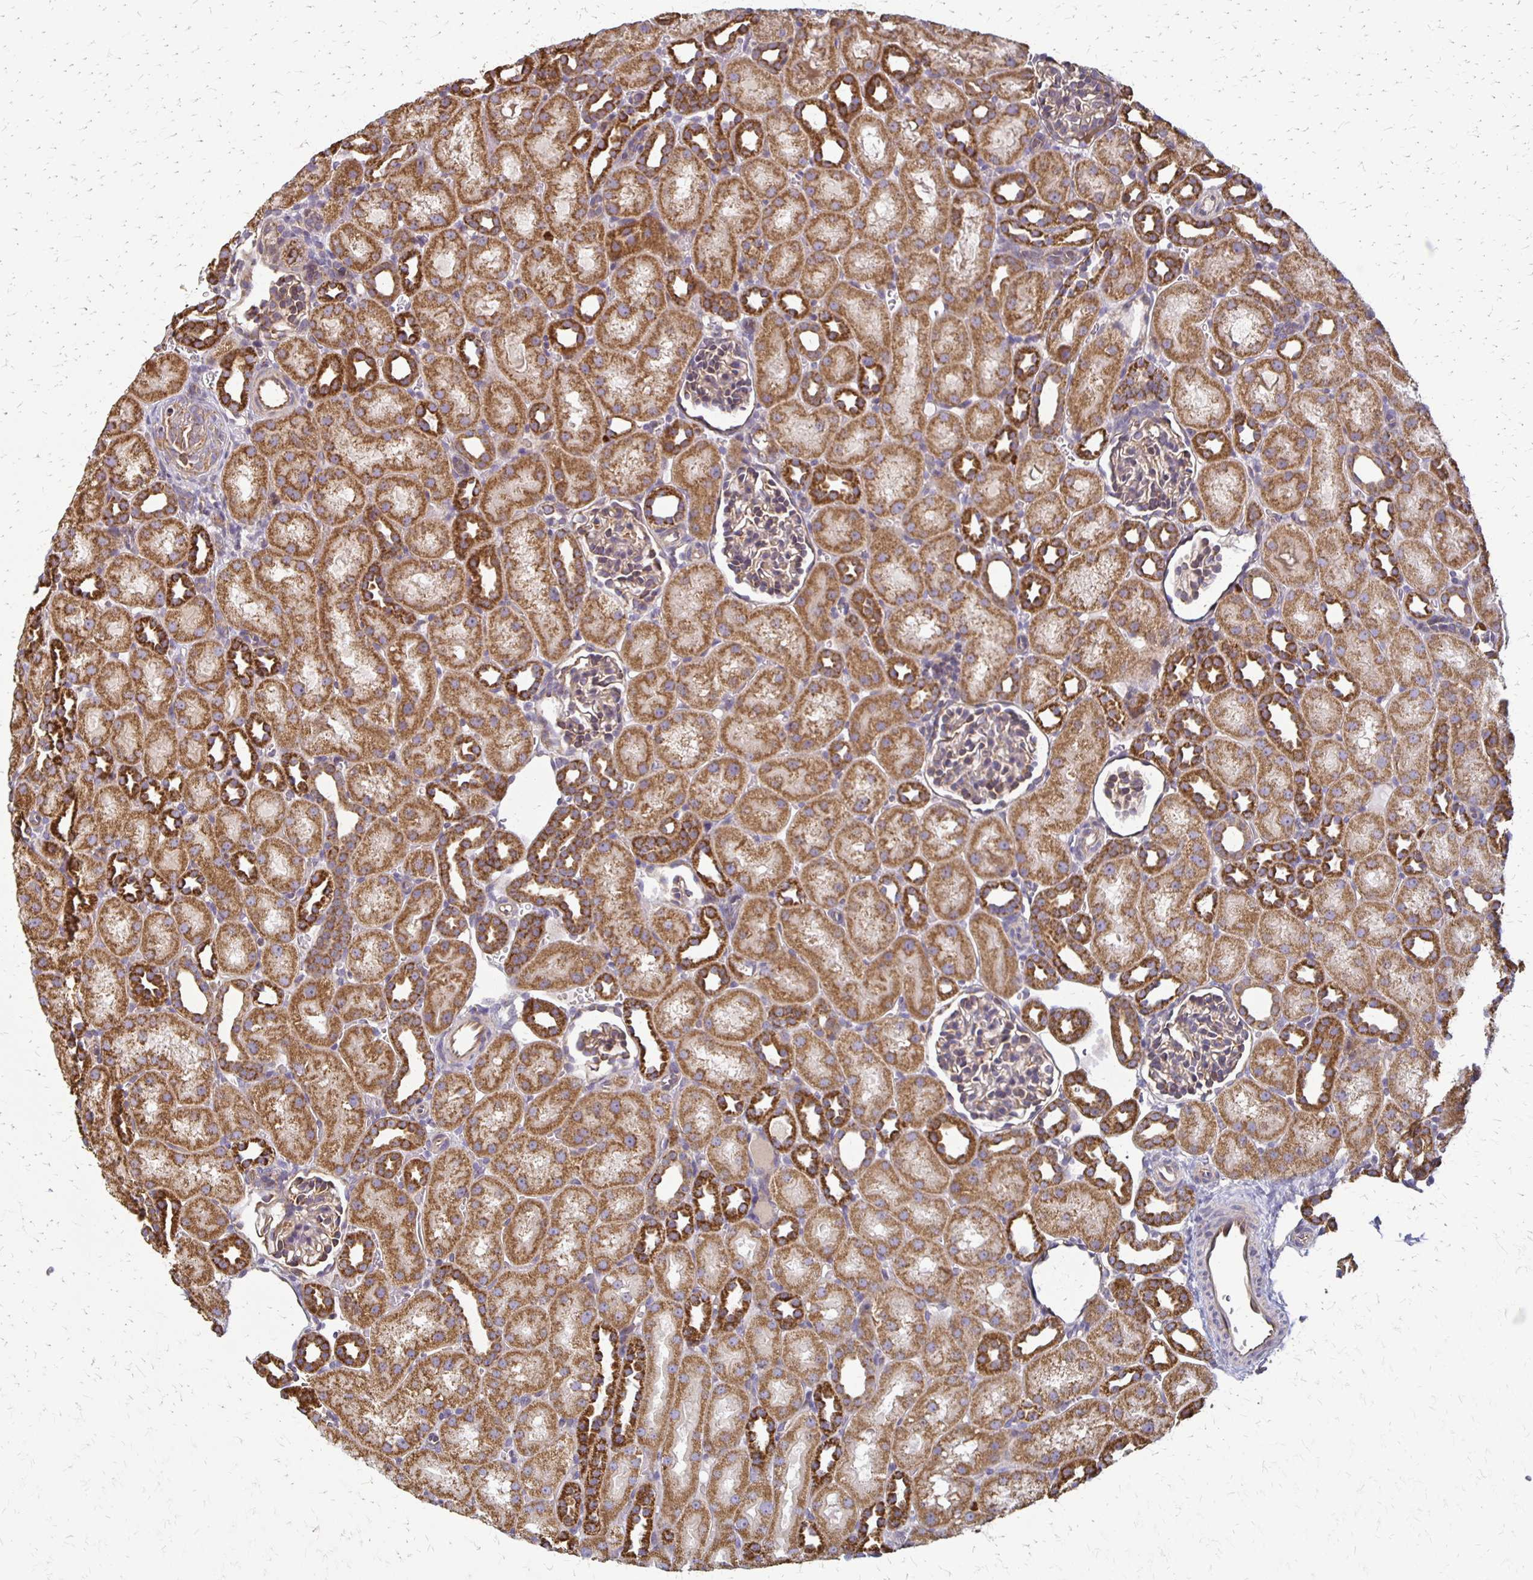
{"staining": {"intensity": "negative", "quantity": "none", "location": "none"}, "tissue": "kidney", "cell_type": "Cells in glomeruli", "image_type": "normal", "snomed": [{"axis": "morphology", "description": "Normal tissue, NOS"}, {"axis": "topography", "description": "Kidney"}], "caption": "Cells in glomeruli show no significant expression in unremarkable kidney.", "gene": "EIF4EBP2", "patient": {"sex": "male", "age": 1}}